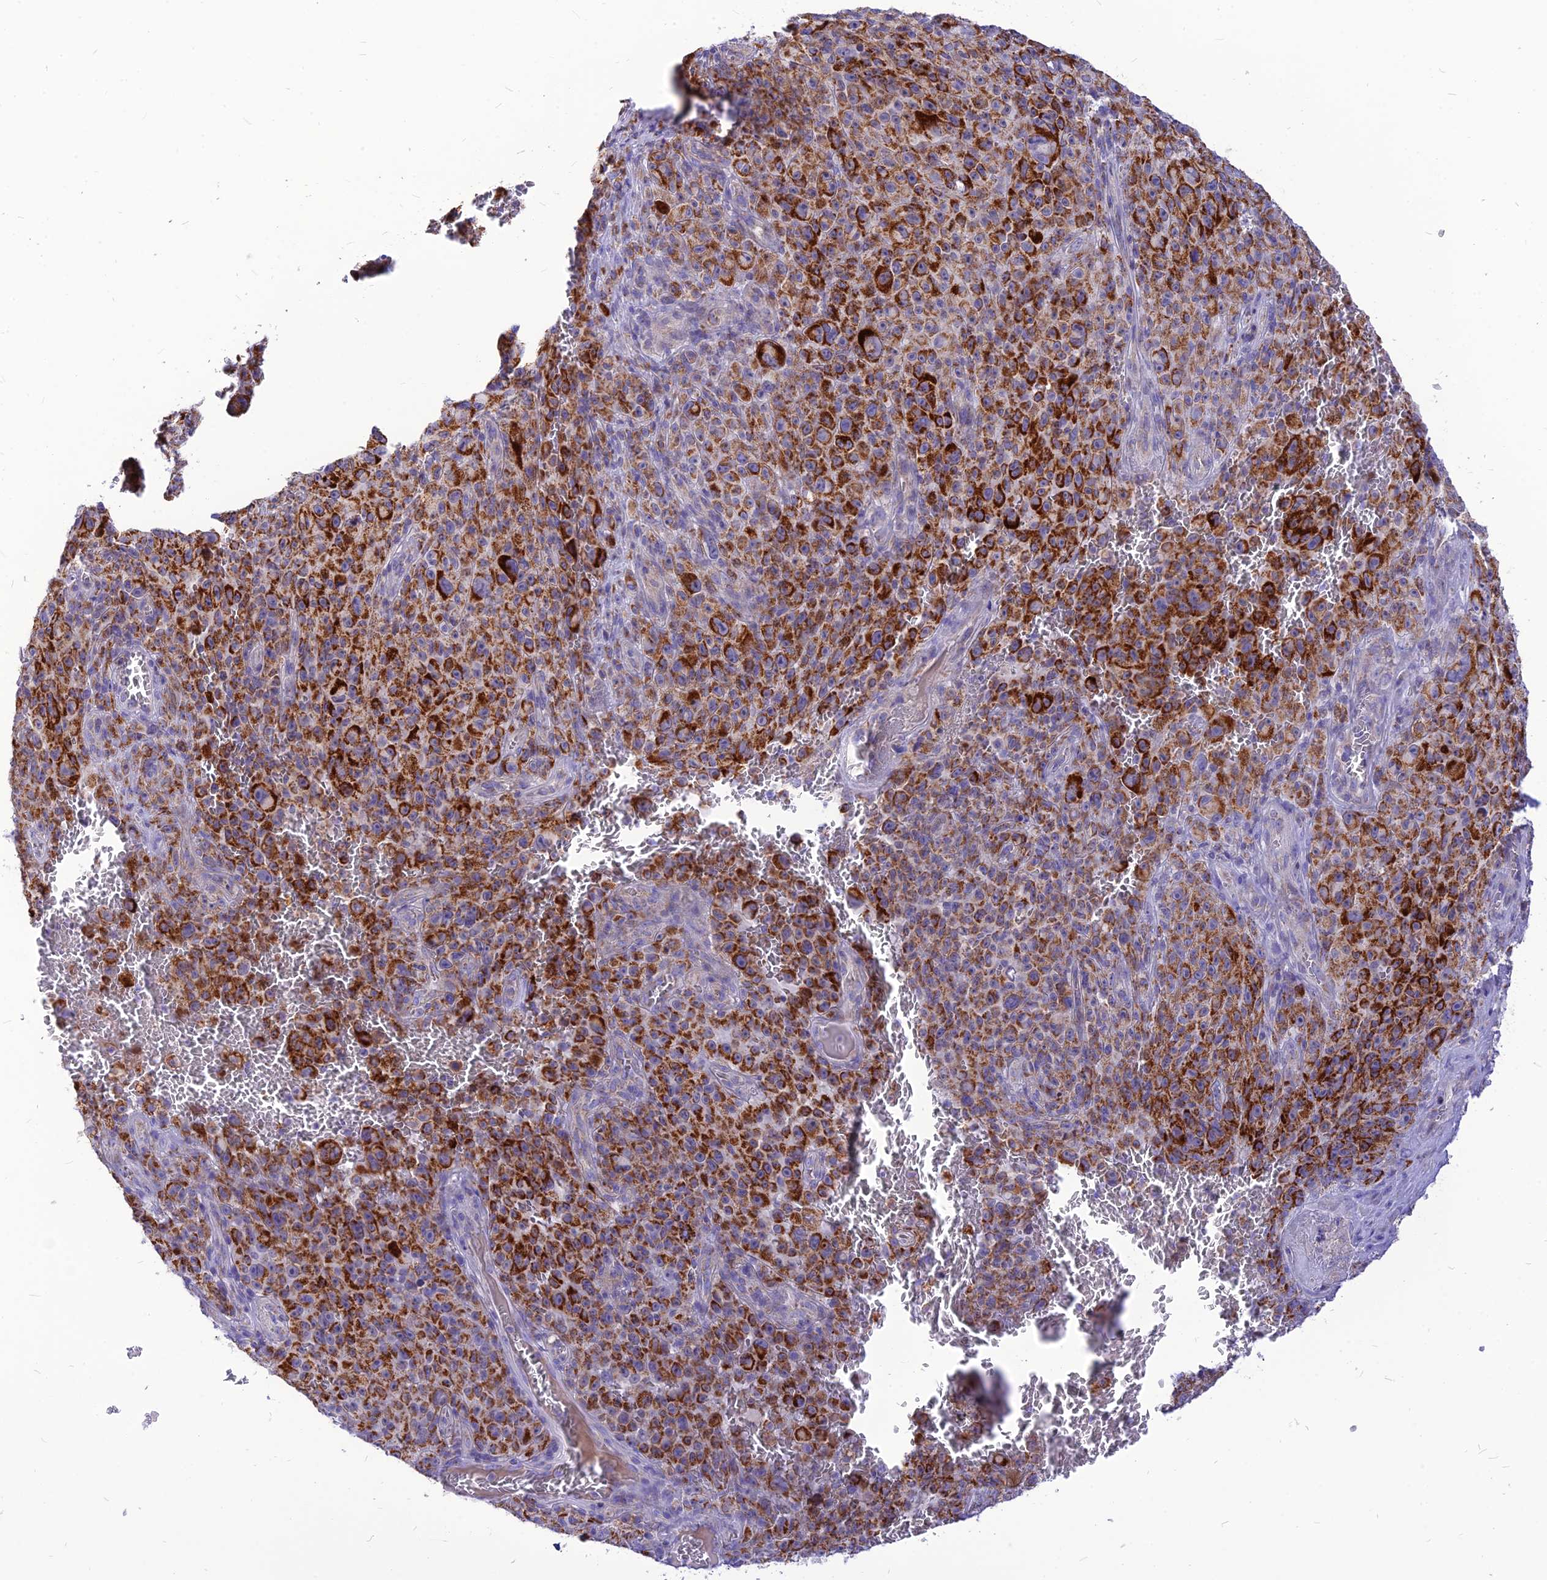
{"staining": {"intensity": "strong", "quantity": ">75%", "location": "cytoplasmic/membranous"}, "tissue": "melanoma", "cell_type": "Tumor cells", "image_type": "cancer", "snomed": [{"axis": "morphology", "description": "Malignant melanoma, NOS"}, {"axis": "topography", "description": "Skin"}], "caption": "Immunohistochemistry (IHC) of human malignant melanoma displays high levels of strong cytoplasmic/membranous staining in approximately >75% of tumor cells. The staining was performed using DAB (3,3'-diaminobenzidine), with brown indicating positive protein expression. Nuclei are stained blue with hematoxylin.", "gene": "ECI1", "patient": {"sex": "female", "age": 82}}